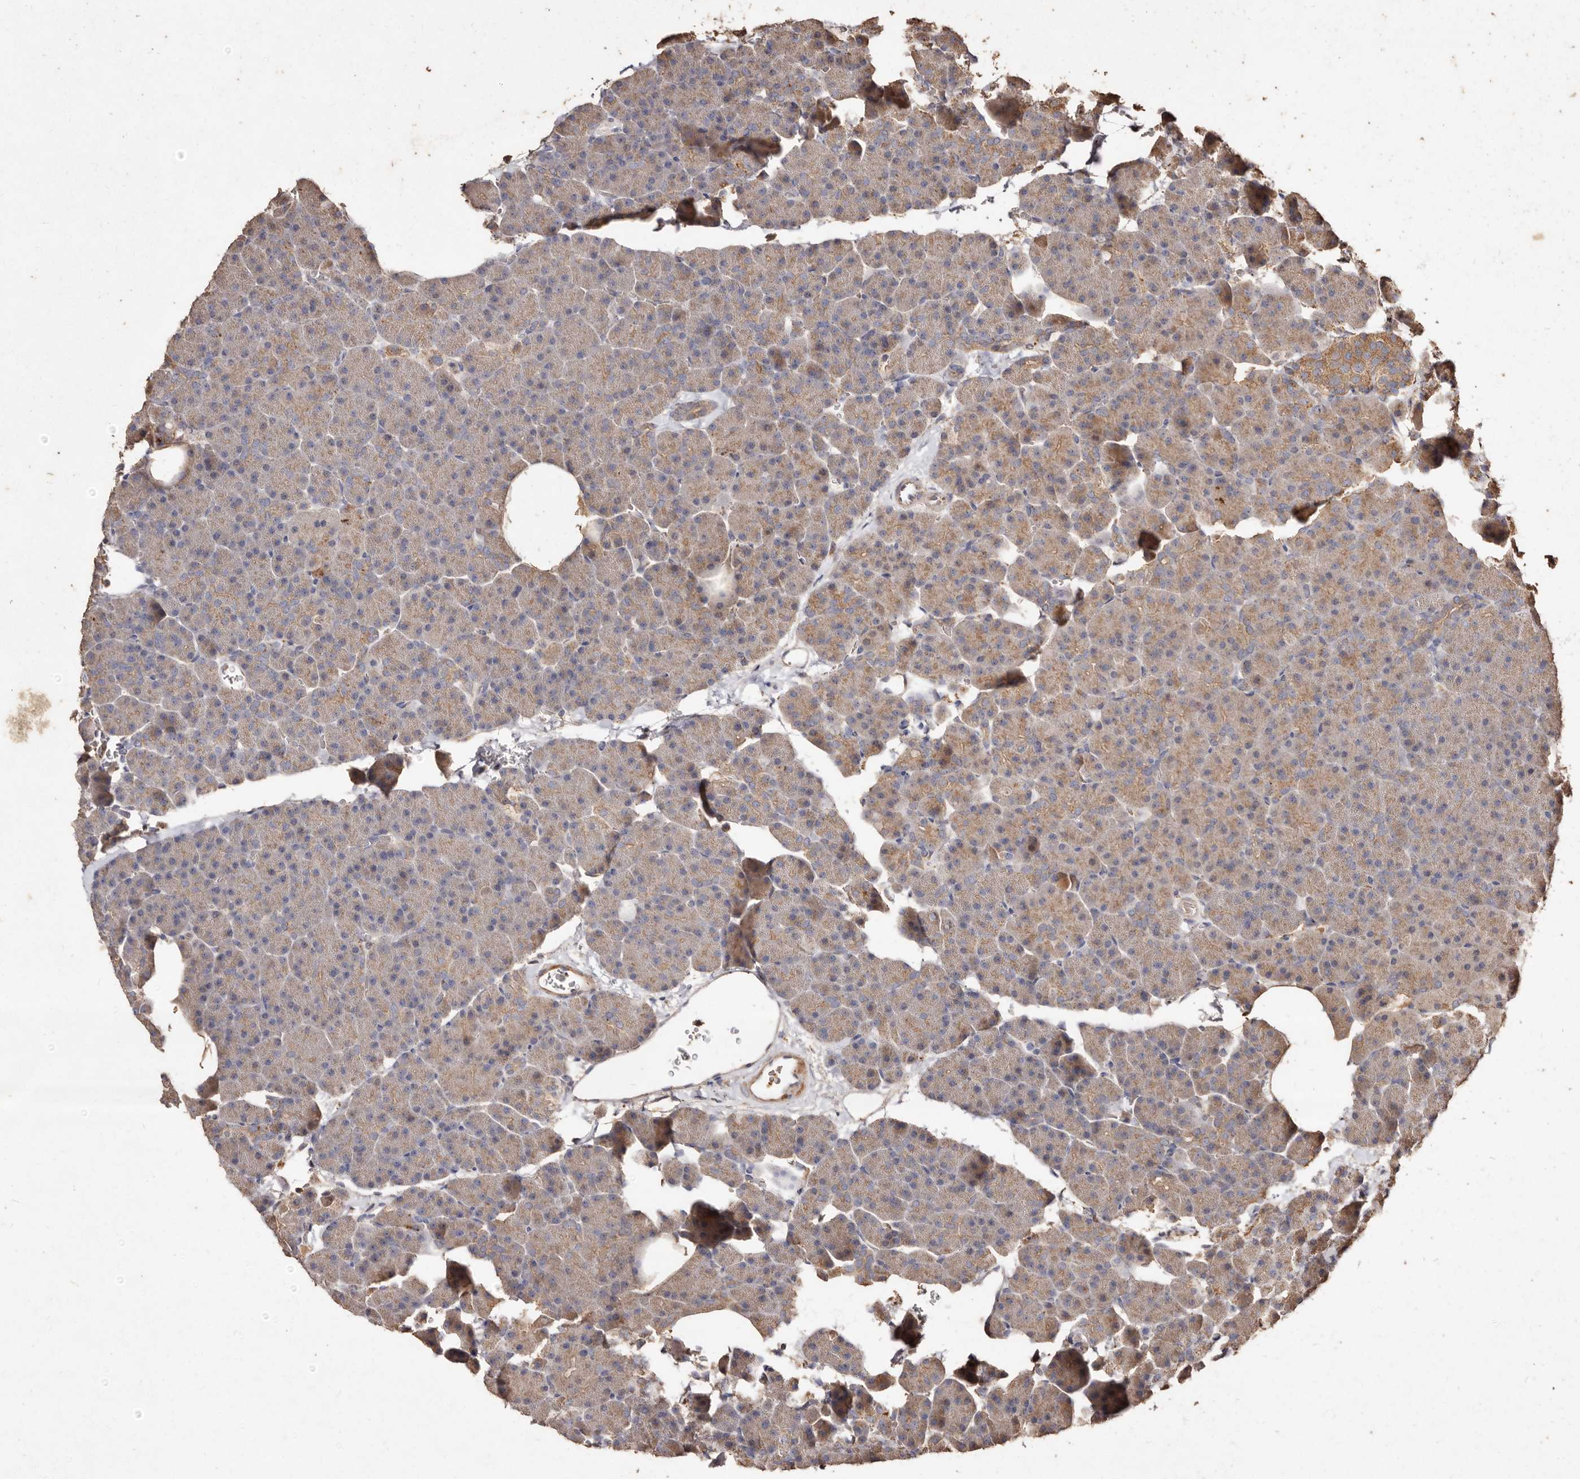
{"staining": {"intensity": "moderate", "quantity": "25%-75%", "location": "cytoplasmic/membranous"}, "tissue": "pancreas", "cell_type": "Exocrine glandular cells", "image_type": "normal", "snomed": [{"axis": "morphology", "description": "Normal tissue, NOS"}, {"axis": "morphology", "description": "Carcinoid, malignant, NOS"}, {"axis": "topography", "description": "Pancreas"}], "caption": "Brown immunohistochemical staining in normal human pancreas shows moderate cytoplasmic/membranous staining in about 25%-75% of exocrine glandular cells.", "gene": "FARS2", "patient": {"sex": "female", "age": 35}}